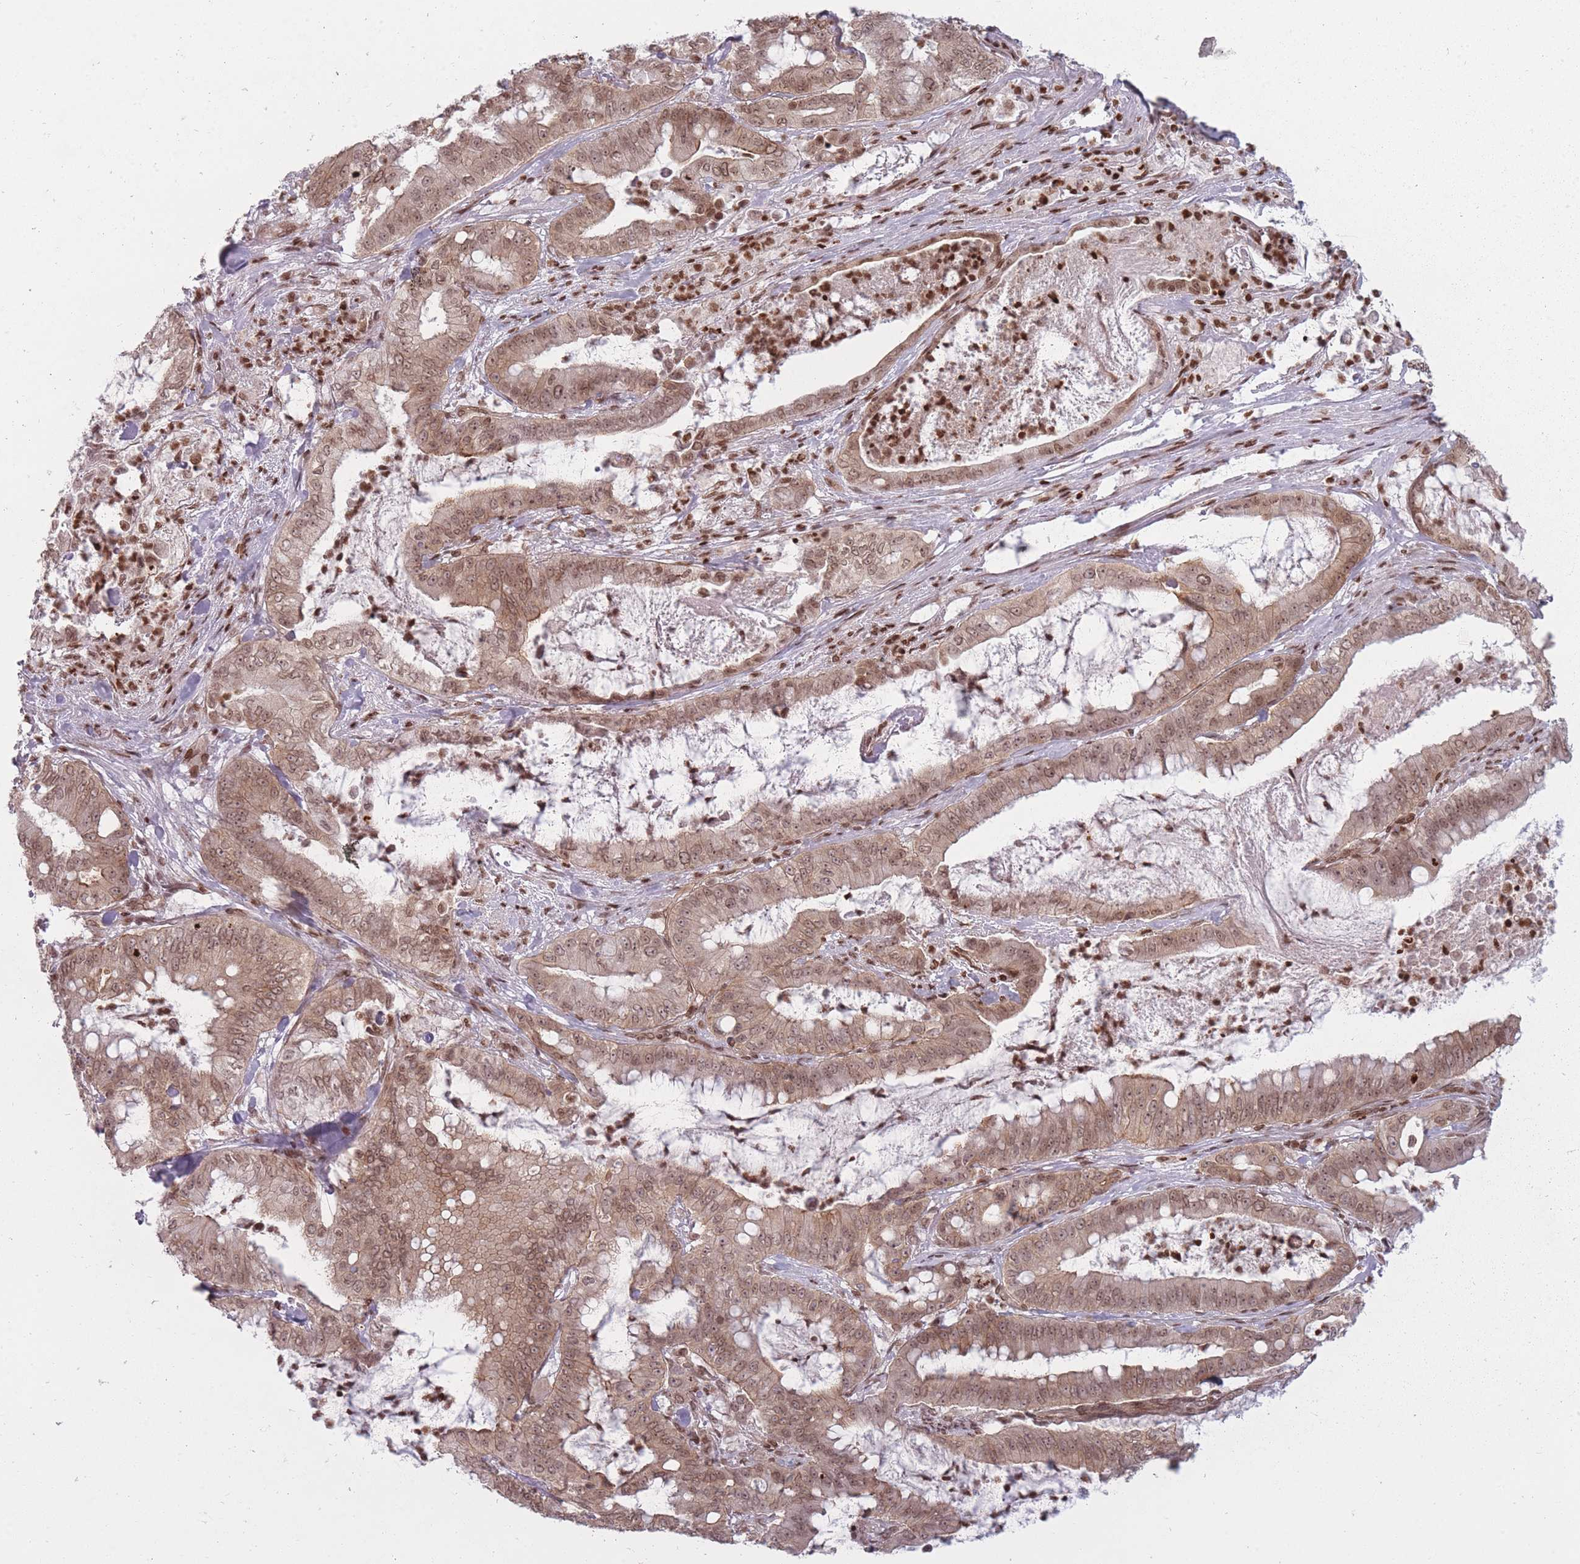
{"staining": {"intensity": "moderate", "quantity": ">75%", "location": "cytoplasmic/membranous,nuclear"}, "tissue": "pancreatic cancer", "cell_type": "Tumor cells", "image_type": "cancer", "snomed": [{"axis": "morphology", "description": "Adenocarcinoma, NOS"}, {"axis": "topography", "description": "Pancreas"}], "caption": "Immunohistochemical staining of adenocarcinoma (pancreatic) demonstrates moderate cytoplasmic/membranous and nuclear protein expression in approximately >75% of tumor cells. (Stains: DAB (3,3'-diaminobenzidine) in brown, nuclei in blue, Microscopy: brightfield microscopy at high magnification).", "gene": "TMC6", "patient": {"sex": "male", "age": 71}}